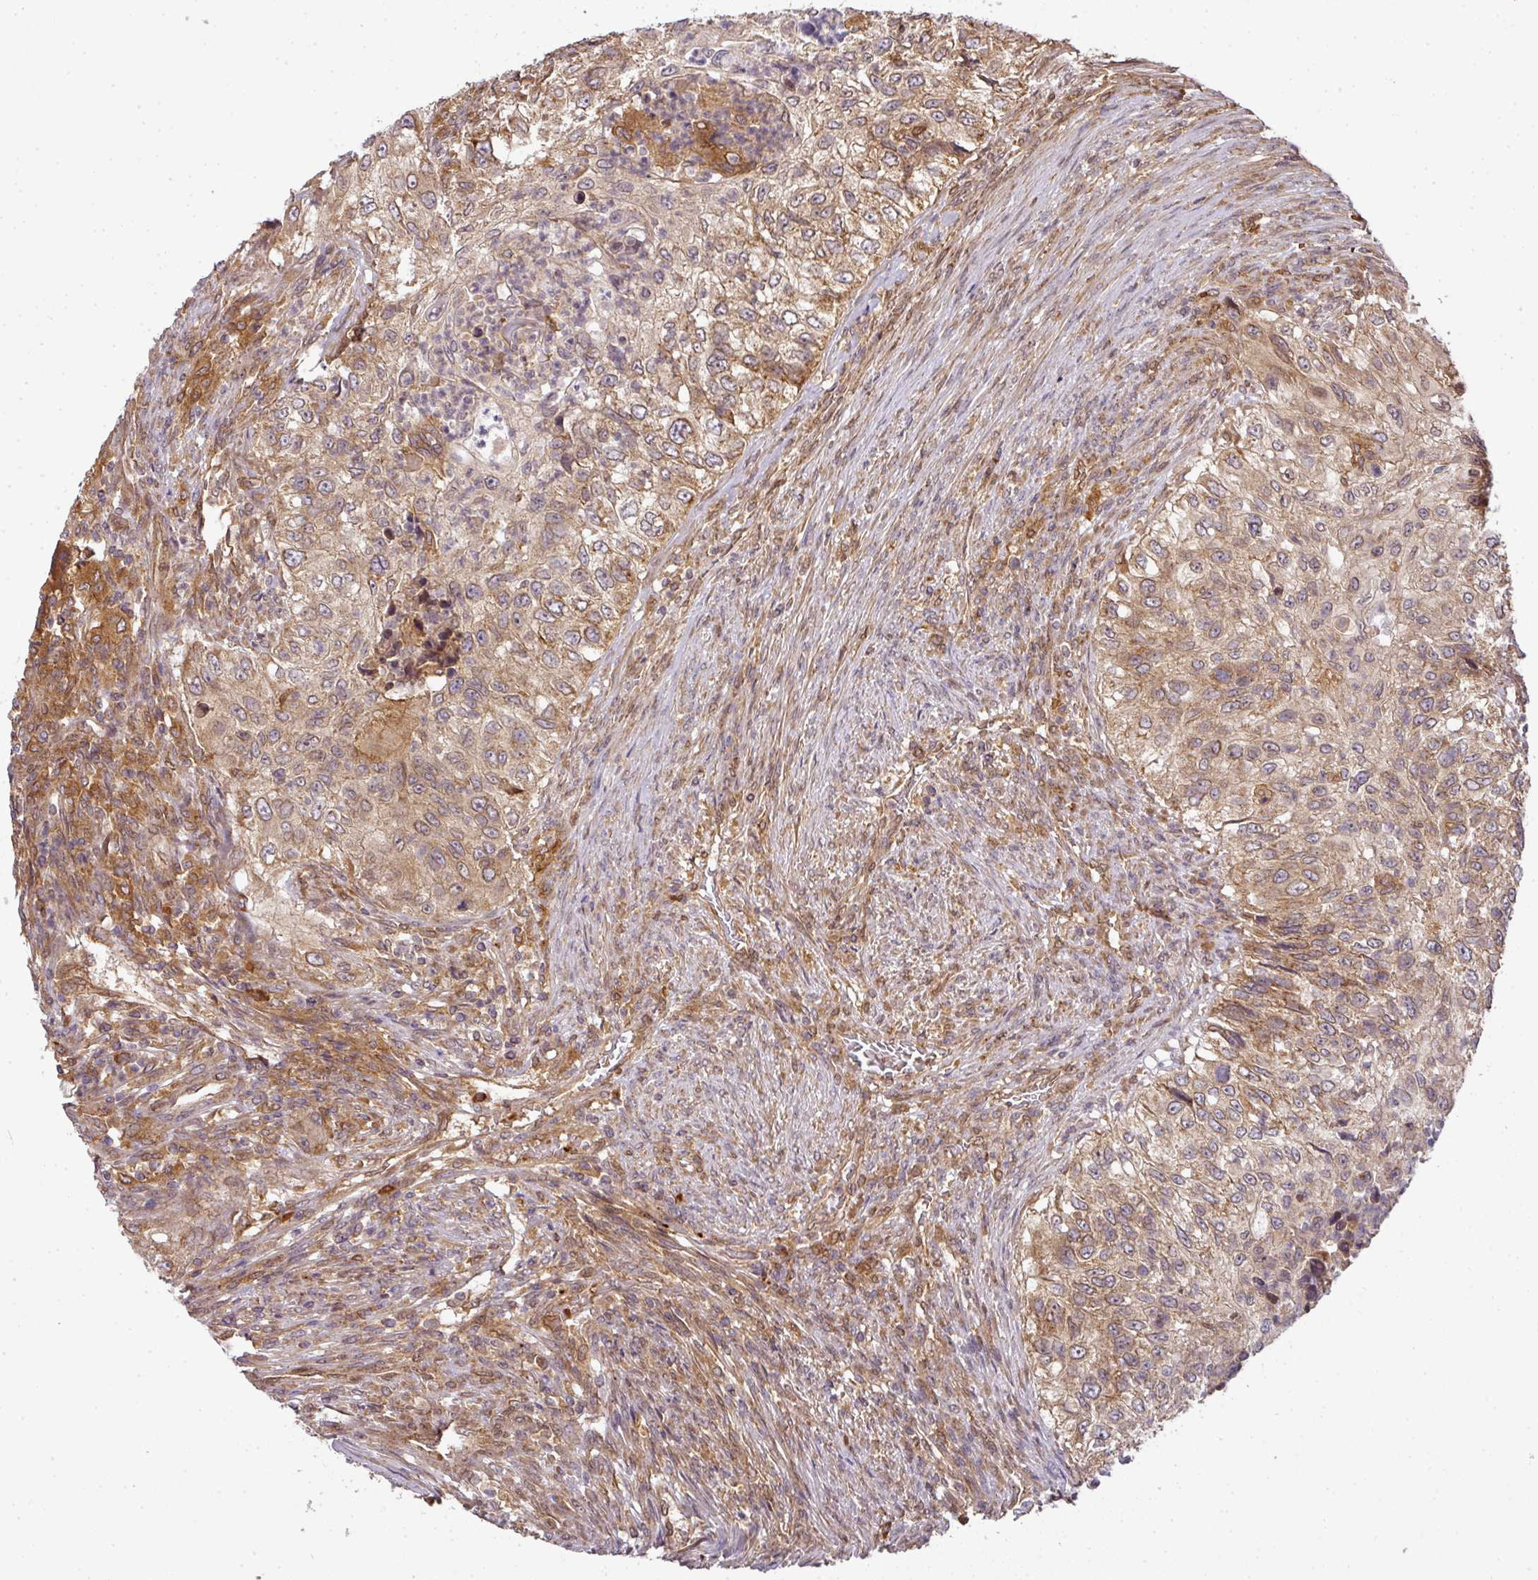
{"staining": {"intensity": "moderate", "quantity": ">75%", "location": "cytoplasmic/membranous"}, "tissue": "urothelial cancer", "cell_type": "Tumor cells", "image_type": "cancer", "snomed": [{"axis": "morphology", "description": "Urothelial carcinoma, High grade"}, {"axis": "topography", "description": "Urinary bladder"}], "caption": "Immunohistochemistry (IHC) of urothelial cancer reveals medium levels of moderate cytoplasmic/membranous staining in about >75% of tumor cells. The staining was performed using DAB (3,3'-diaminobenzidine), with brown indicating positive protein expression. Nuclei are stained blue with hematoxylin.", "gene": "MALSU1", "patient": {"sex": "female", "age": 60}}